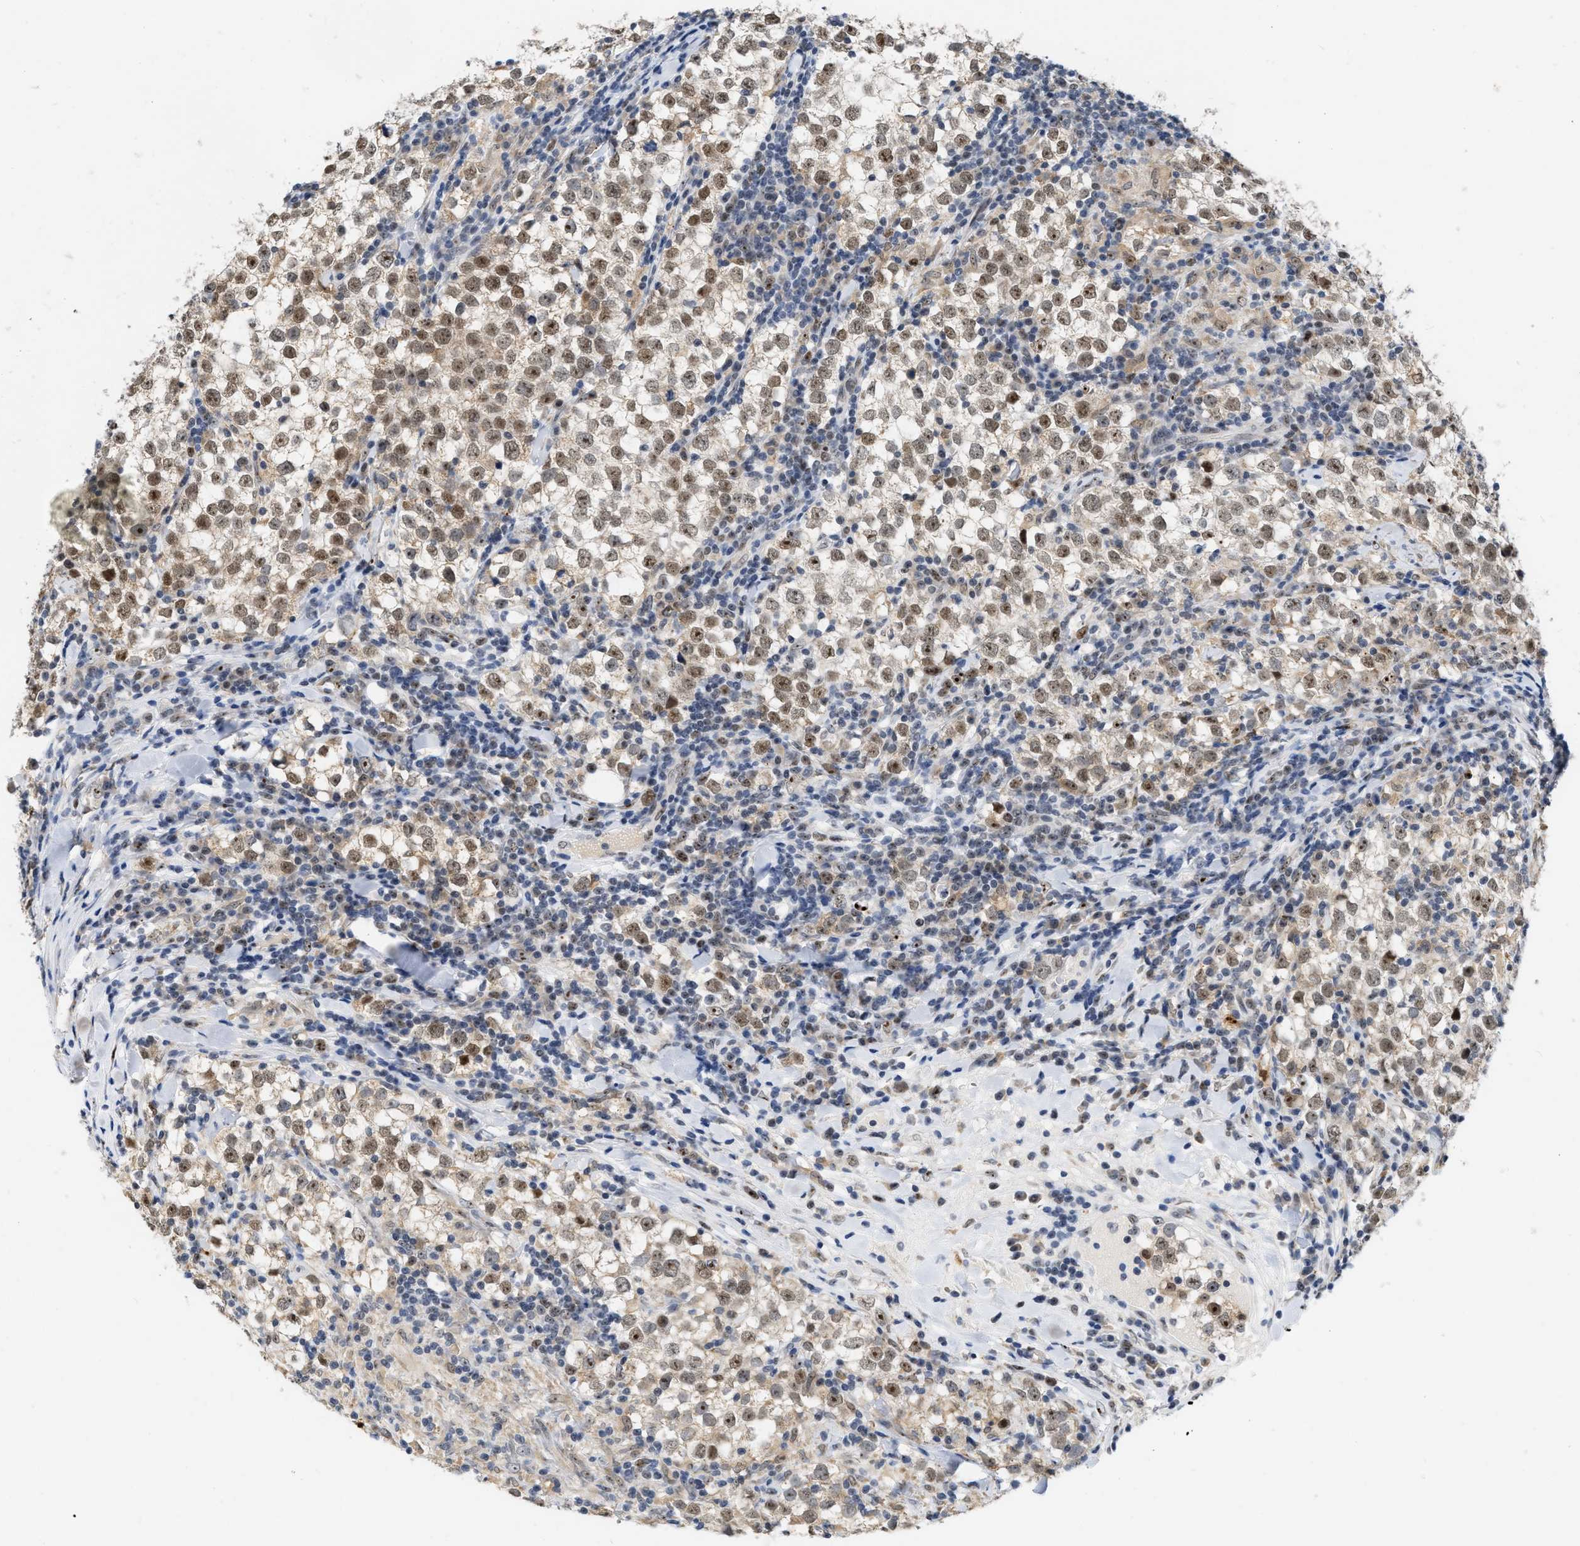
{"staining": {"intensity": "moderate", "quantity": ">75%", "location": "nuclear"}, "tissue": "testis cancer", "cell_type": "Tumor cells", "image_type": "cancer", "snomed": [{"axis": "morphology", "description": "Seminoma, NOS"}, {"axis": "morphology", "description": "Carcinoma, Embryonal, NOS"}, {"axis": "topography", "description": "Testis"}], "caption": "Protein staining by IHC shows moderate nuclear expression in approximately >75% of tumor cells in testis embryonal carcinoma.", "gene": "ELAC2", "patient": {"sex": "male", "age": 36}}